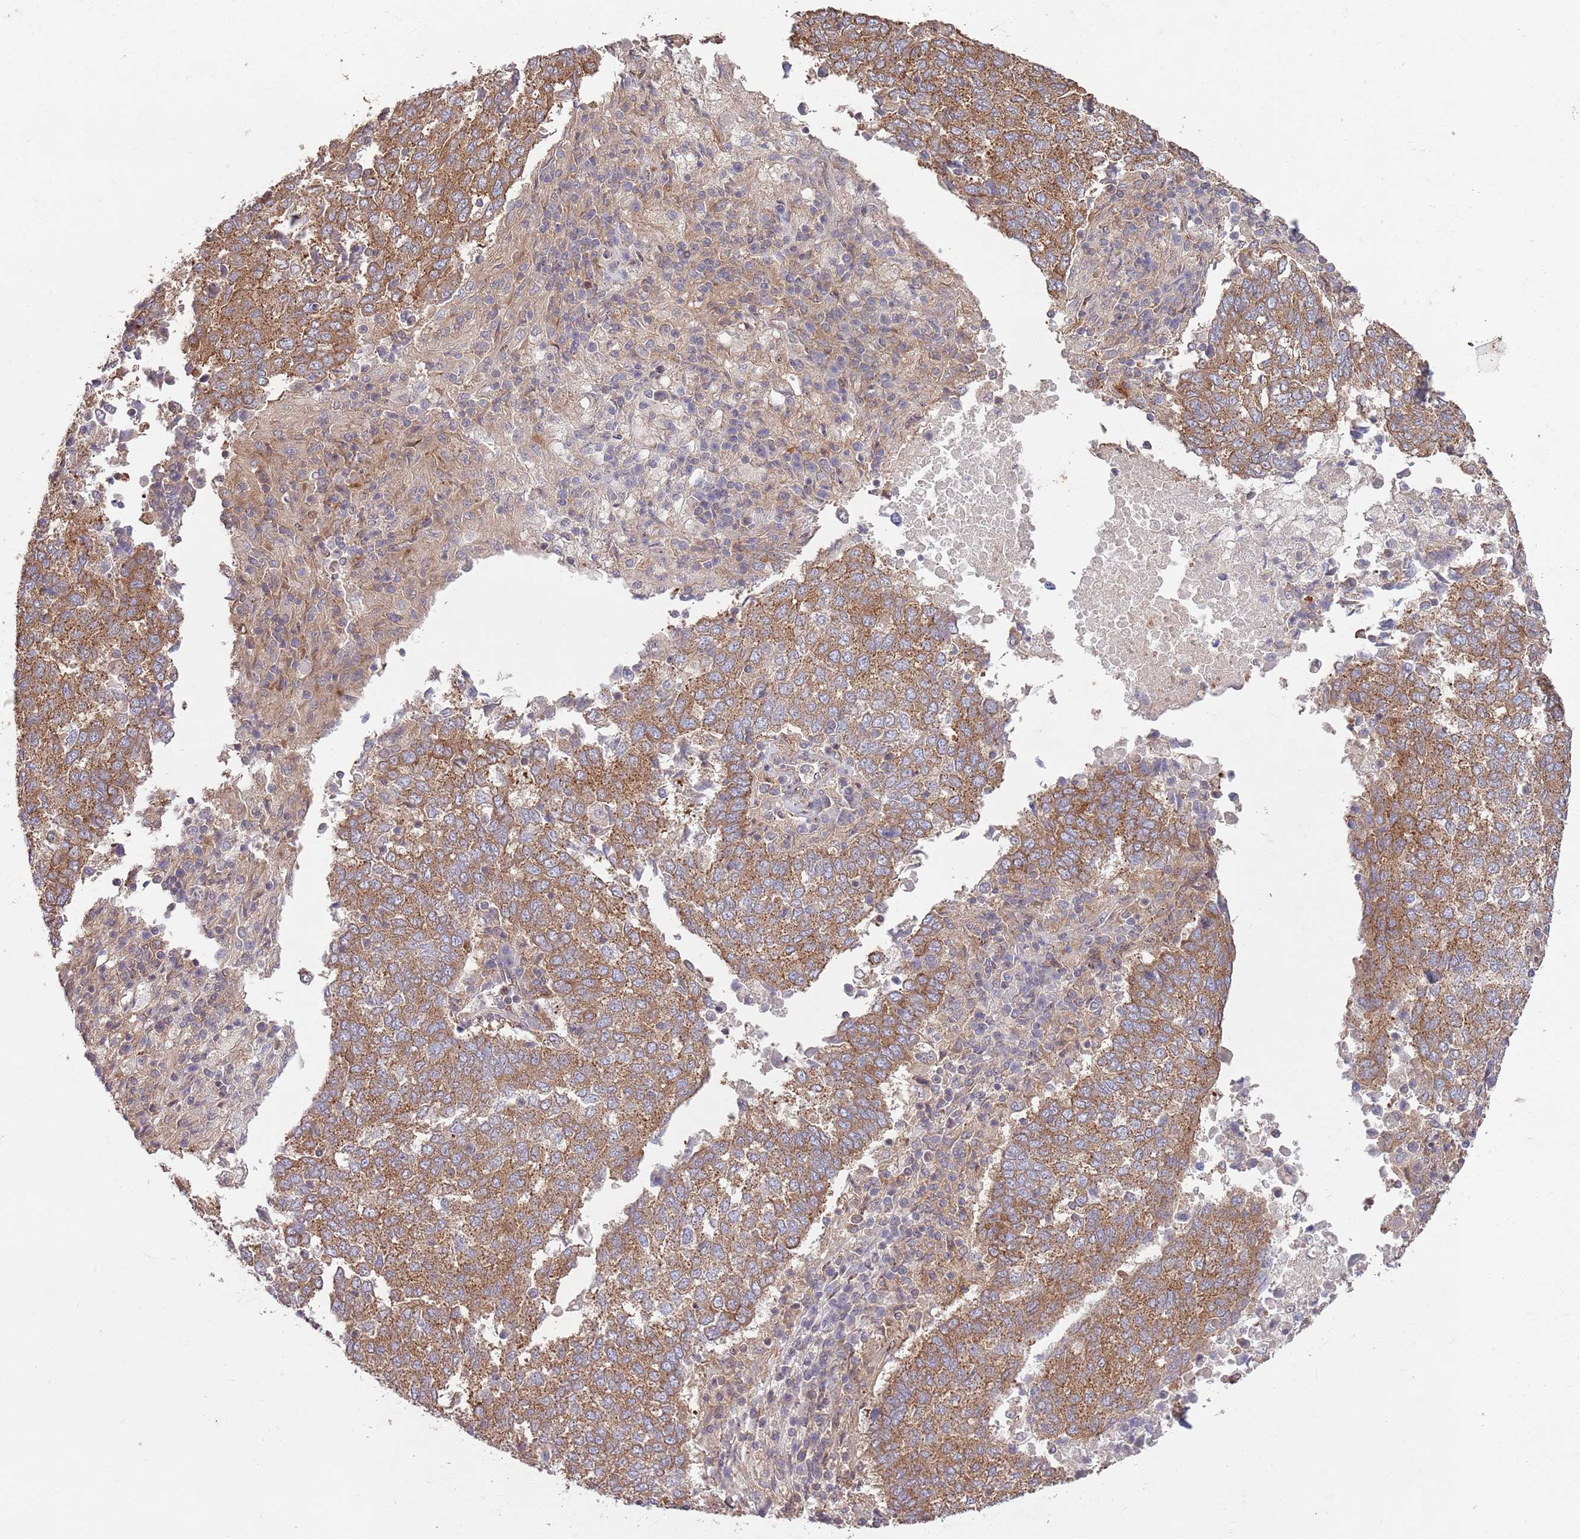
{"staining": {"intensity": "moderate", "quantity": ">75%", "location": "cytoplasmic/membranous"}, "tissue": "lung cancer", "cell_type": "Tumor cells", "image_type": "cancer", "snomed": [{"axis": "morphology", "description": "Squamous cell carcinoma, NOS"}, {"axis": "topography", "description": "Lung"}], "caption": "Immunohistochemistry (IHC) histopathology image of human squamous cell carcinoma (lung) stained for a protein (brown), which exhibits medium levels of moderate cytoplasmic/membranous expression in about >75% of tumor cells.", "gene": "RNF19B", "patient": {"sex": "male", "age": 73}}